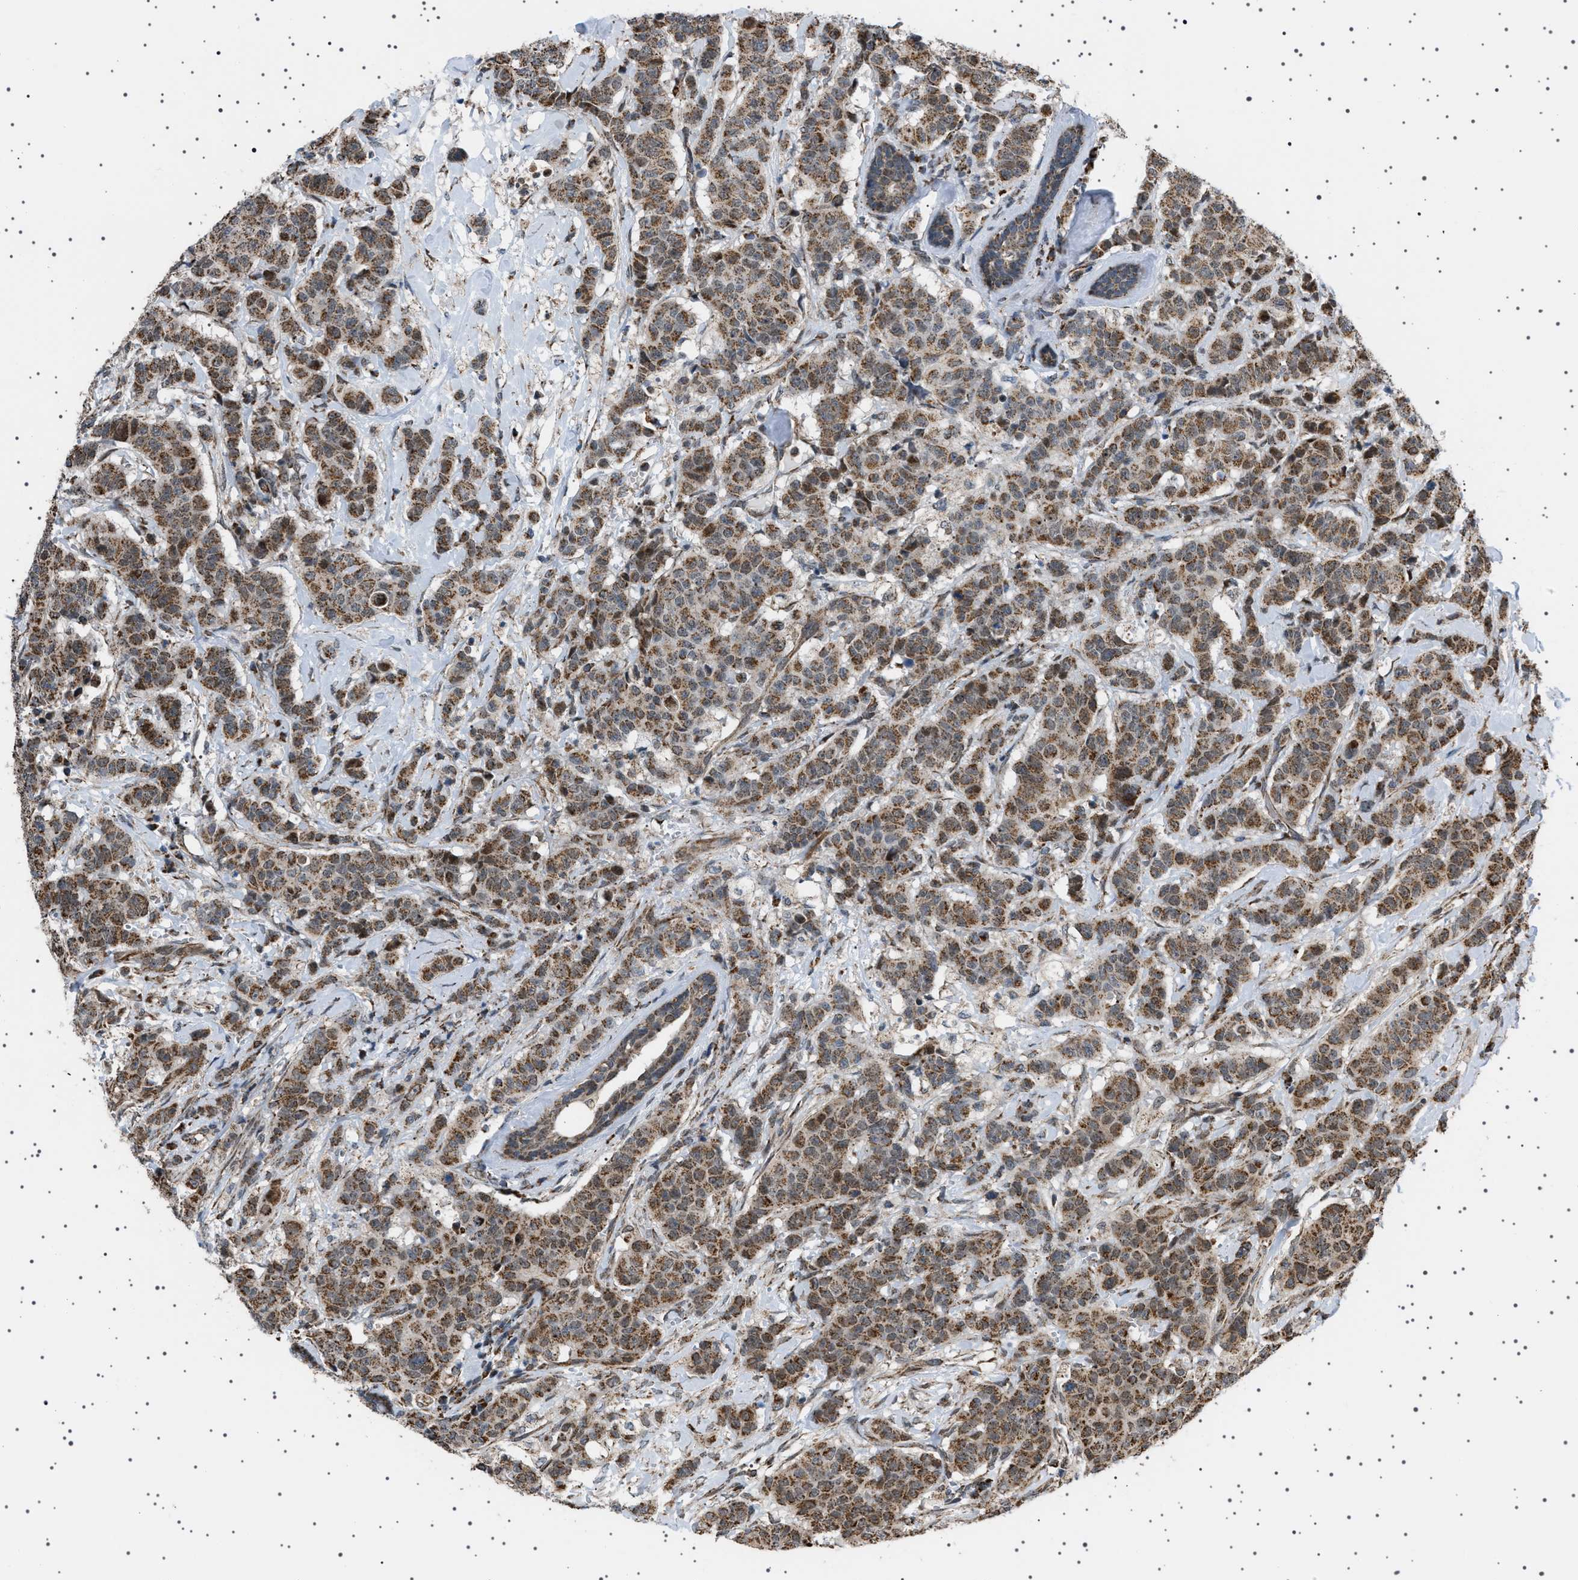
{"staining": {"intensity": "moderate", "quantity": ">75%", "location": "cytoplasmic/membranous"}, "tissue": "breast cancer", "cell_type": "Tumor cells", "image_type": "cancer", "snomed": [{"axis": "morphology", "description": "Normal tissue, NOS"}, {"axis": "morphology", "description": "Duct carcinoma"}, {"axis": "topography", "description": "Breast"}], "caption": "Protein expression analysis of human breast invasive ductal carcinoma reveals moderate cytoplasmic/membranous expression in about >75% of tumor cells.", "gene": "MELK", "patient": {"sex": "female", "age": 40}}